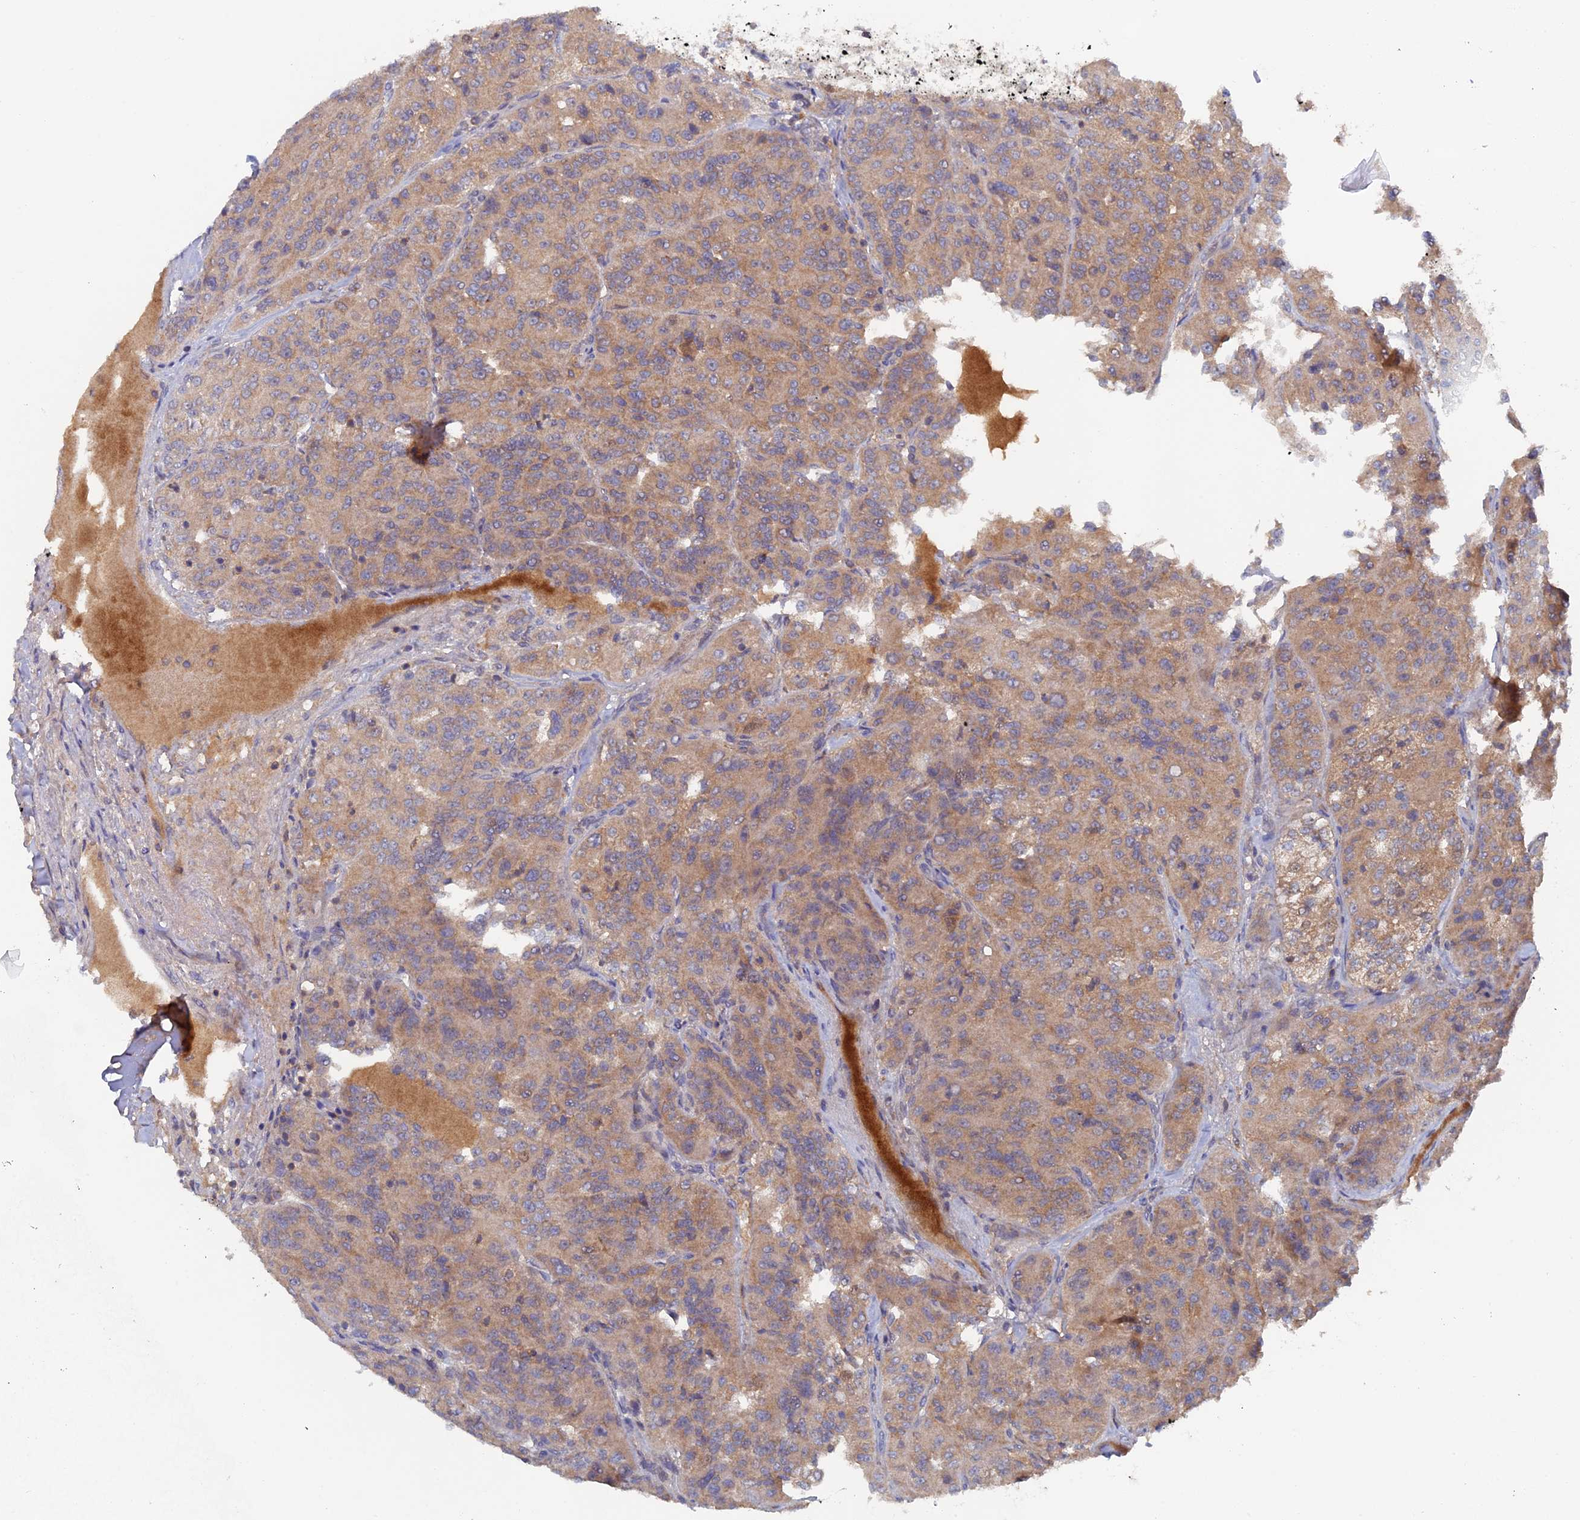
{"staining": {"intensity": "moderate", "quantity": ">75%", "location": "cytoplasmic/membranous"}, "tissue": "renal cancer", "cell_type": "Tumor cells", "image_type": "cancer", "snomed": [{"axis": "morphology", "description": "Adenocarcinoma, NOS"}, {"axis": "topography", "description": "Kidney"}], "caption": "Brown immunohistochemical staining in renal adenocarcinoma reveals moderate cytoplasmic/membranous expression in approximately >75% of tumor cells. The protein is shown in brown color, while the nuclei are stained blue.", "gene": "RAB15", "patient": {"sex": "female", "age": 63}}